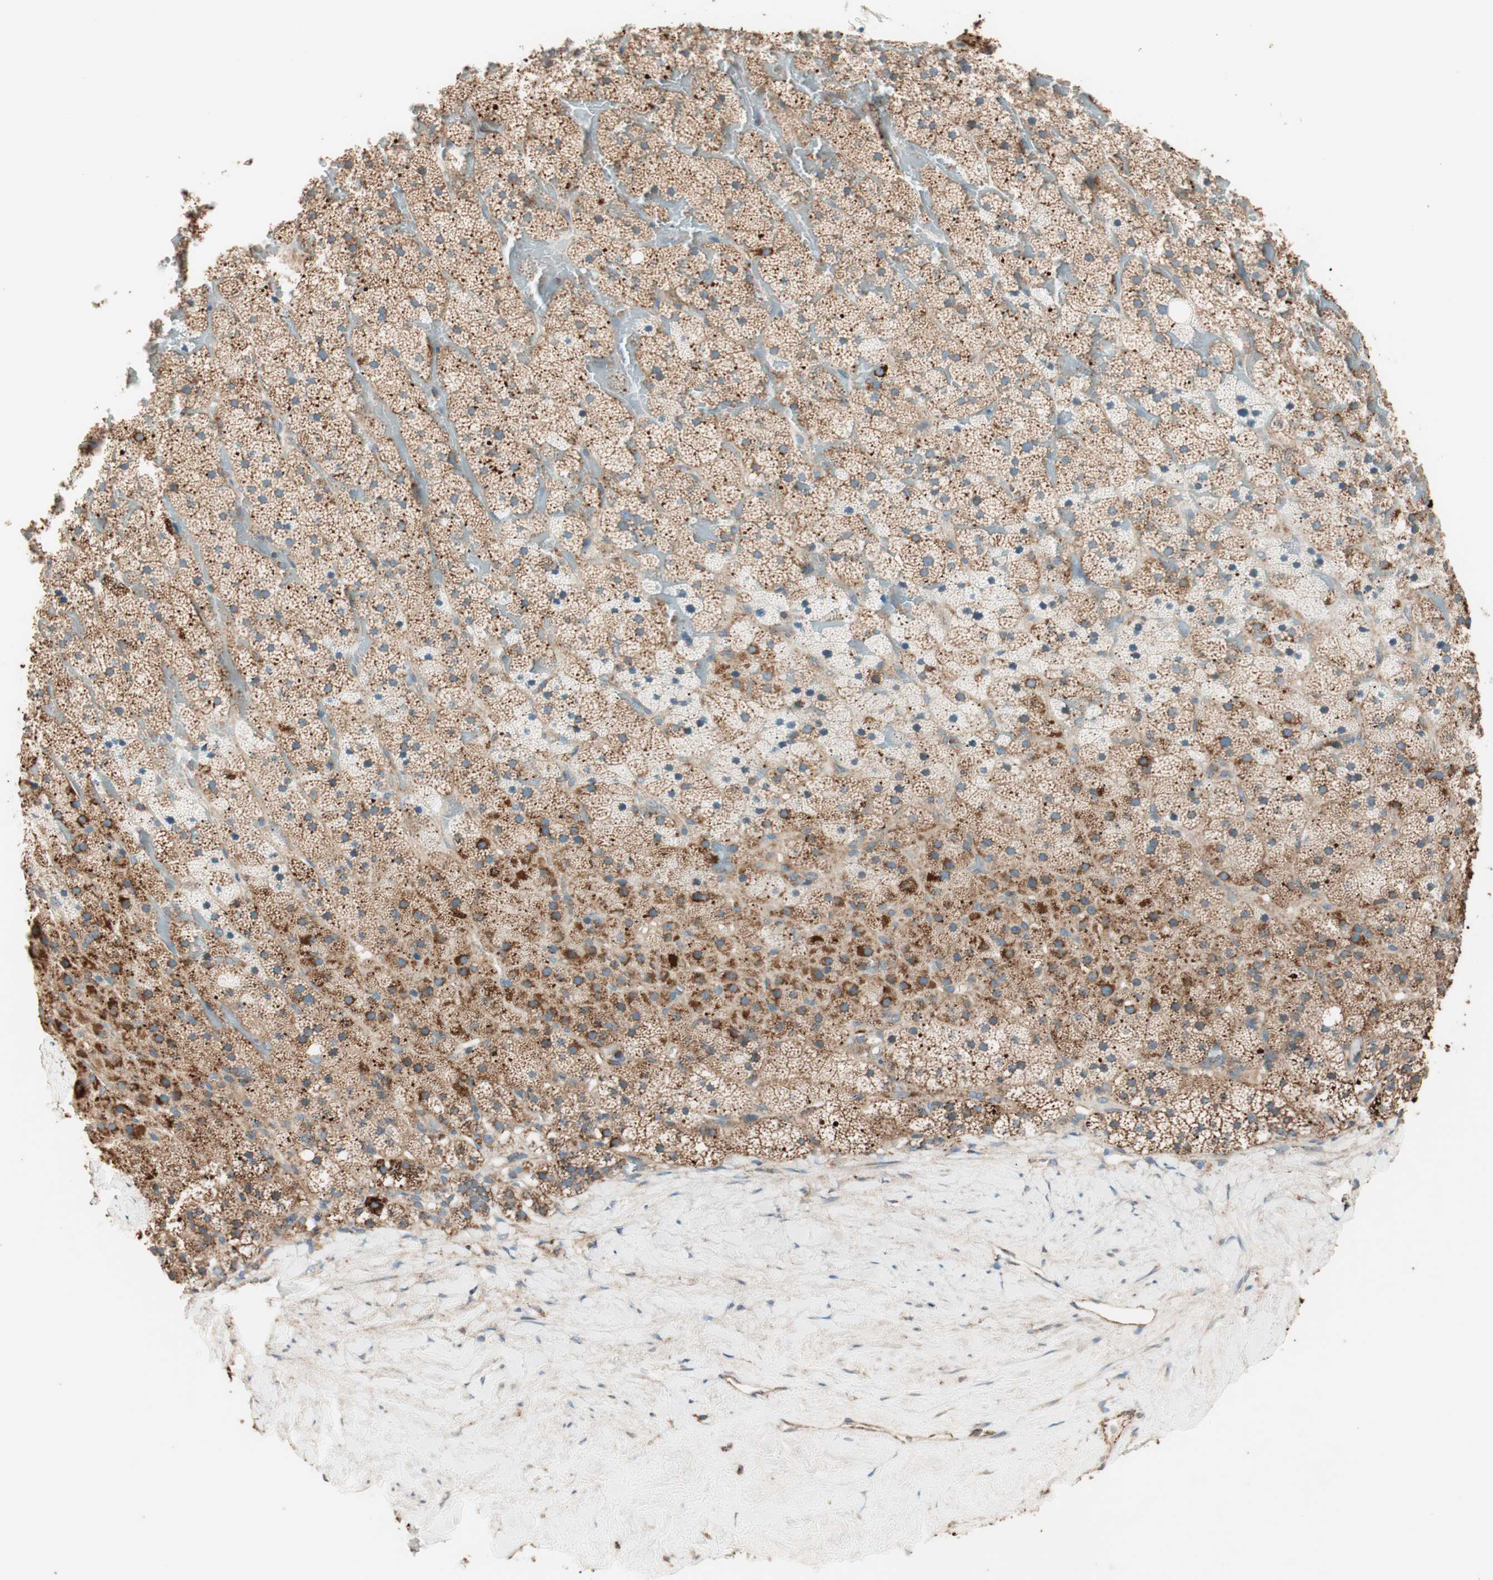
{"staining": {"intensity": "moderate", "quantity": ">75%", "location": "cytoplasmic/membranous"}, "tissue": "adrenal gland", "cell_type": "Glandular cells", "image_type": "normal", "snomed": [{"axis": "morphology", "description": "Normal tissue, NOS"}, {"axis": "topography", "description": "Adrenal gland"}], "caption": "A high-resolution photomicrograph shows immunohistochemistry staining of normal adrenal gland, which exhibits moderate cytoplasmic/membranous expression in about >75% of glandular cells.", "gene": "CC2D1A", "patient": {"sex": "male", "age": 35}}